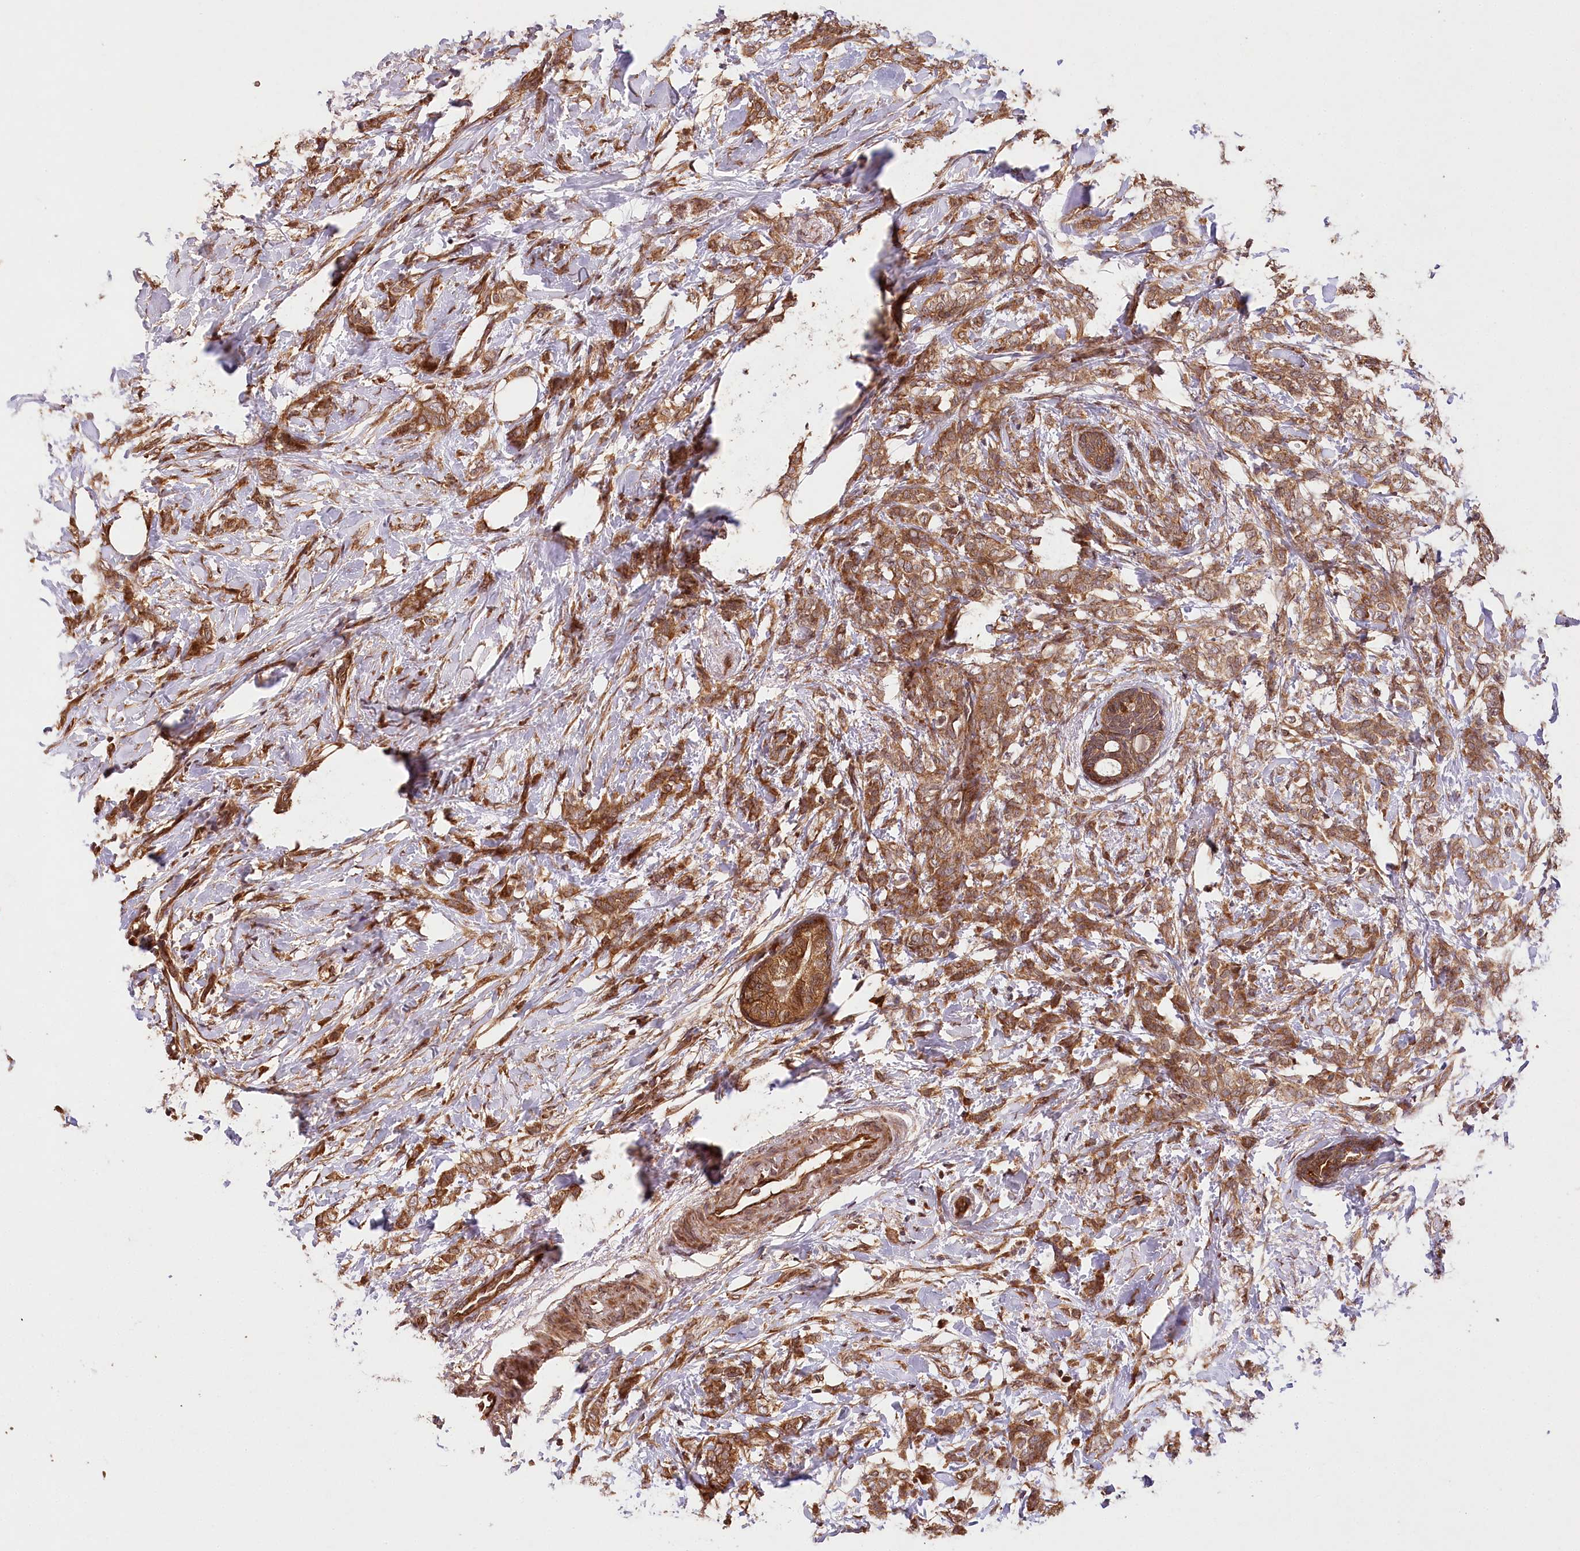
{"staining": {"intensity": "moderate", "quantity": ">75%", "location": "cytoplasmic/membranous"}, "tissue": "breast cancer", "cell_type": "Tumor cells", "image_type": "cancer", "snomed": [{"axis": "morphology", "description": "Lobular carcinoma, in situ"}, {"axis": "morphology", "description": "Lobular carcinoma"}, {"axis": "topography", "description": "Breast"}], "caption": "The immunohistochemical stain shows moderate cytoplasmic/membranous expression in tumor cells of breast cancer tissue.", "gene": "LSS", "patient": {"sex": "female", "age": 41}}